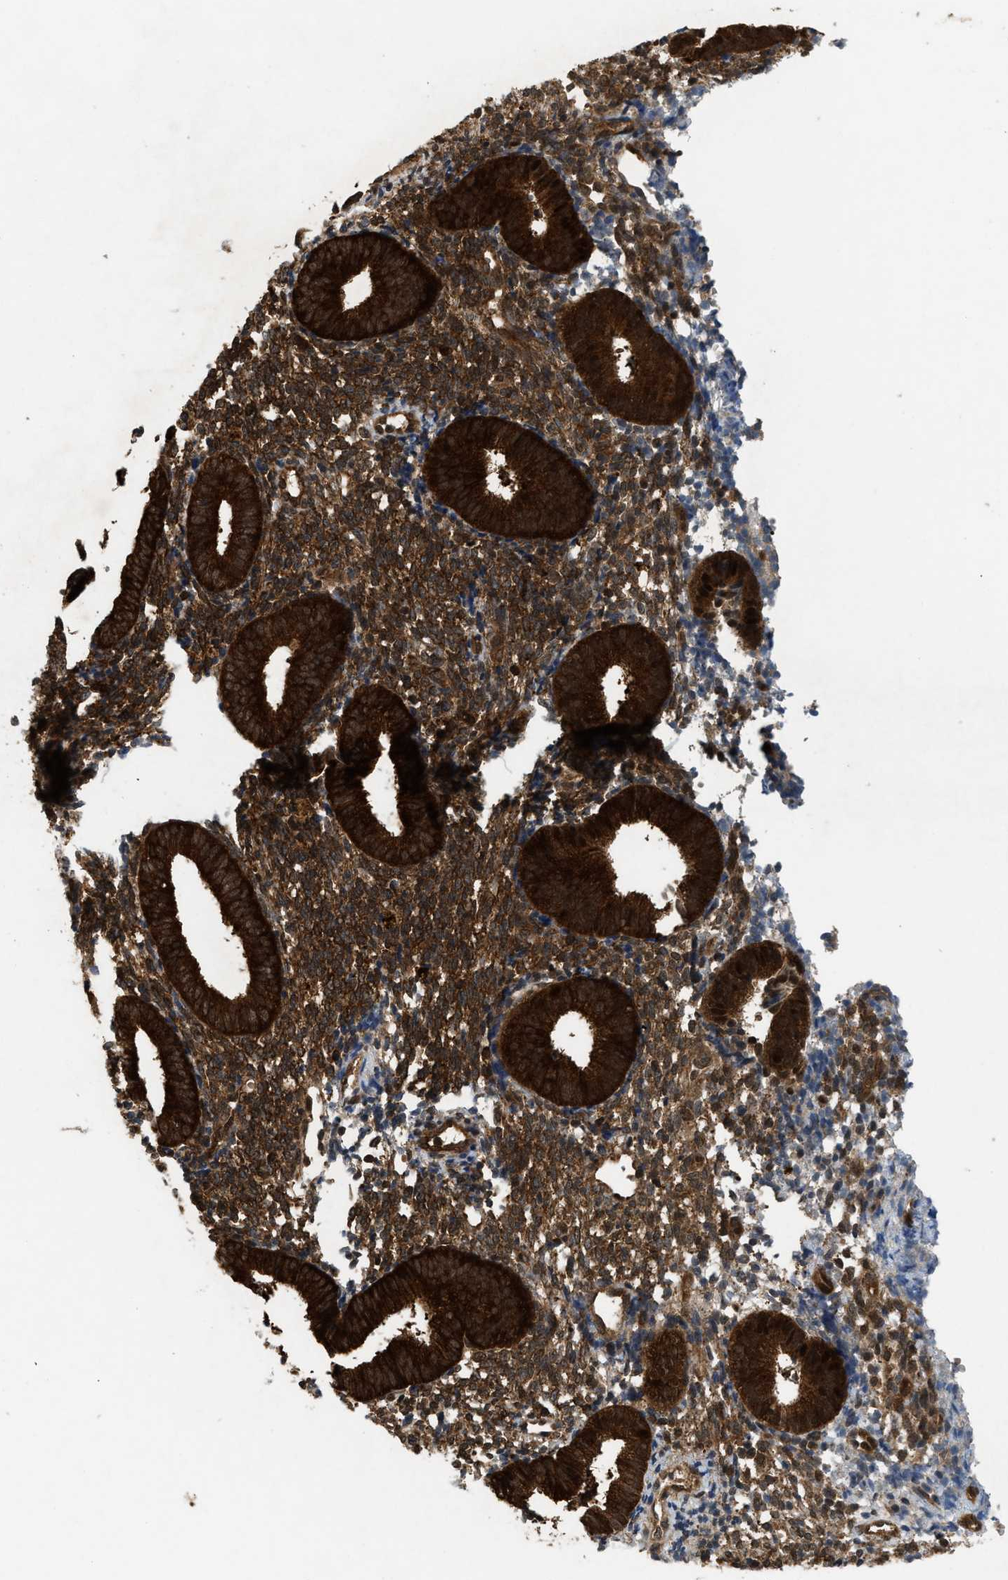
{"staining": {"intensity": "moderate", "quantity": "25%-75%", "location": "cytoplasmic/membranous"}, "tissue": "endometrium", "cell_type": "Cells in endometrial stroma", "image_type": "normal", "snomed": [{"axis": "morphology", "description": "Normal tissue, NOS"}, {"axis": "topography", "description": "Uterus"}, {"axis": "topography", "description": "Endometrium"}], "caption": "The image reveals immunohistochemical staining of normal endometrium. There is moderate cytoplasmic/membranous positivity is identified in approximately 25%-75% of cells in endometrial stroma. The protein is stained brown, and the nuclei are stained in blue (DAB IHC with brightfield microscopy, high magnification).", "gene": "OXSR1", "patient": {"sex": "female", "age": 33}}